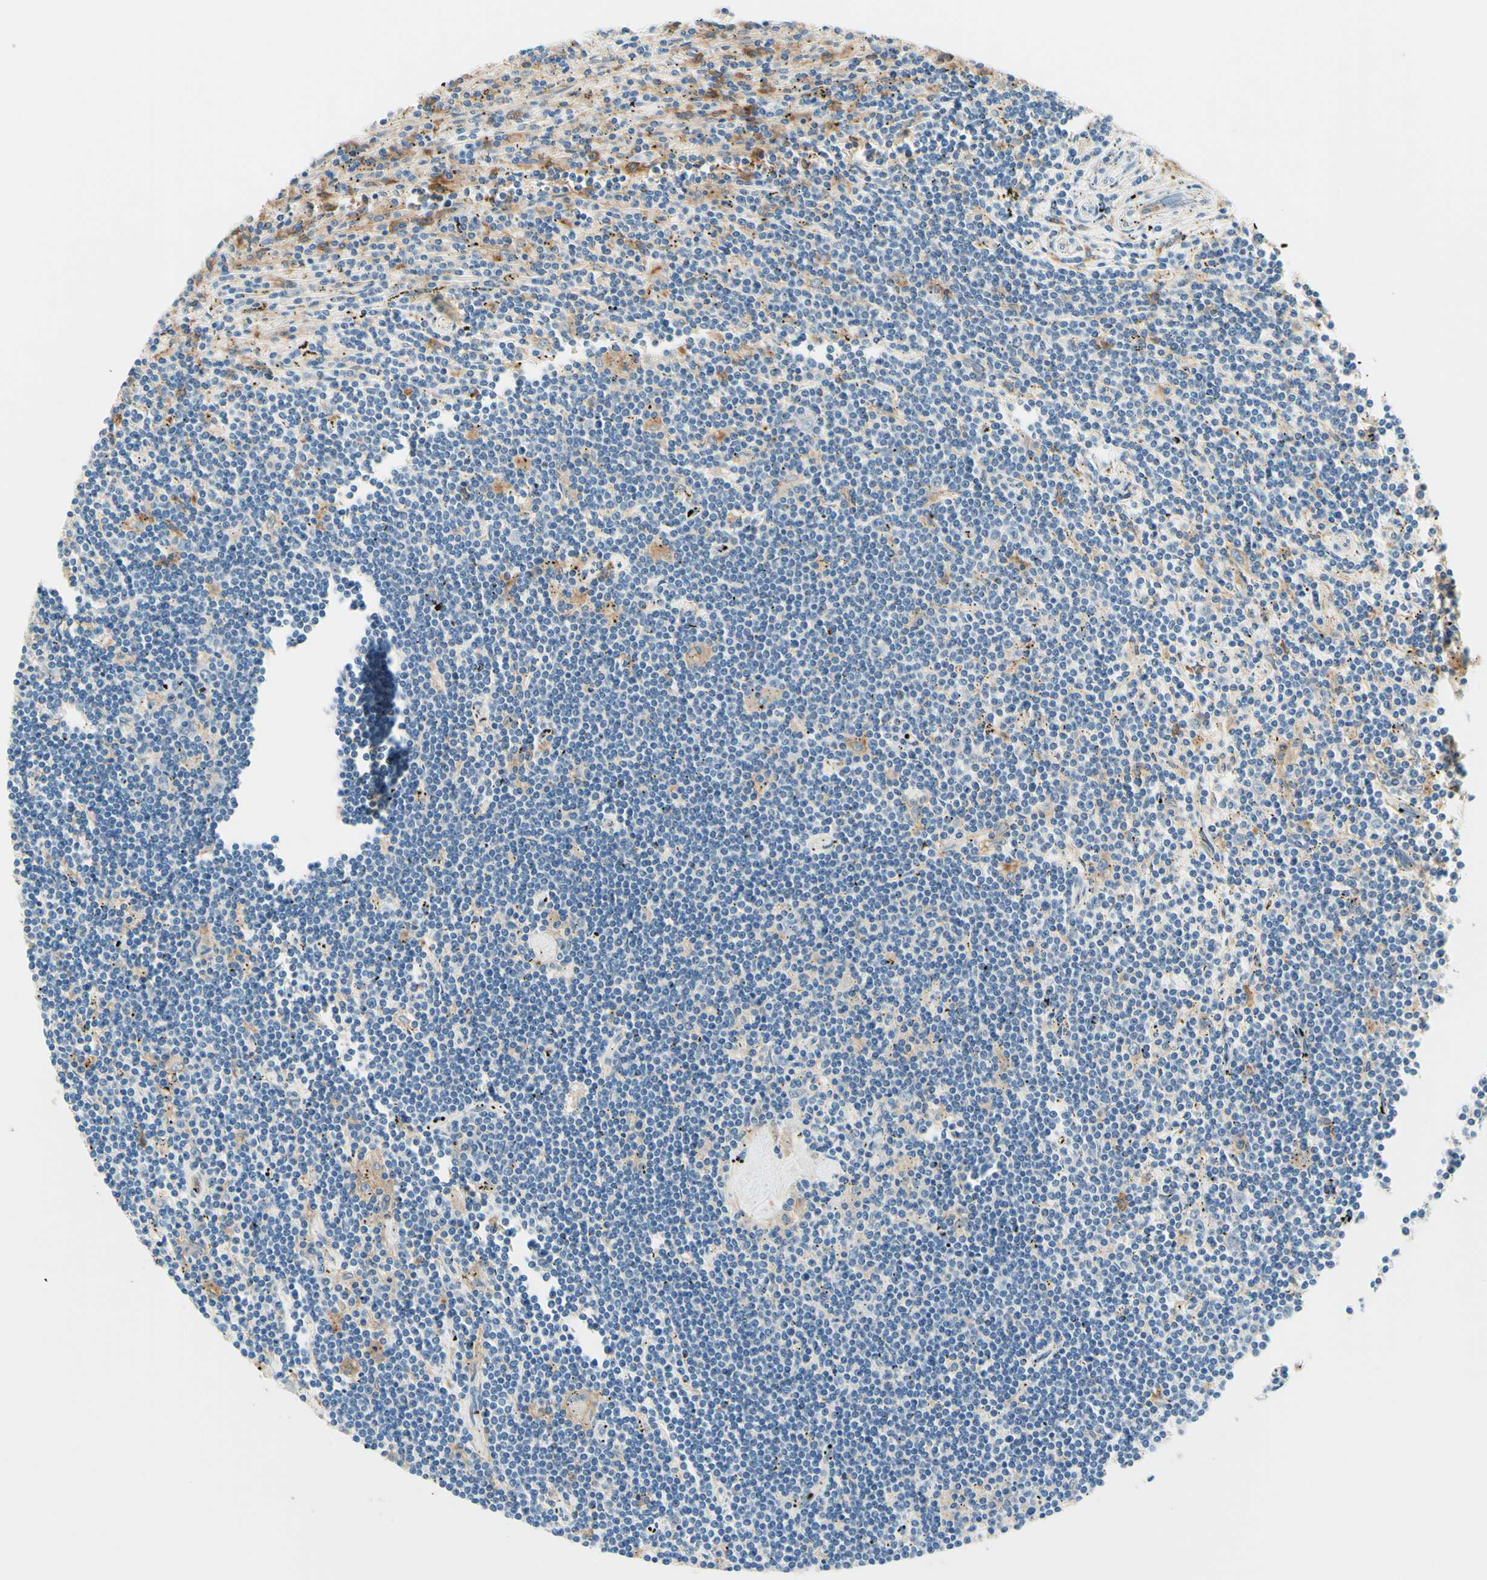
{"staining": {"intensity": "weak", "quantity": "<25%", "location": "cytoplasmic/membranous"}, "tissue": "lymphoma", "cell_type": "Tumor cells", "image_type": "cancer", "snomed": [{"axis": "morphology", "description": "Malignant lymphoma, non-Hodgkin's type, Low grade"}, {"axis": "topography", "description": "Spleen"}], "caption": "High magnification brightfield microscopy of lymphoma stained with DAB (brown) and counterstained with hematoxylin (blue): tumor cells show no significant staining. (Brightfield microscopy of DAB immunohistochemistry at high magnification).", "gene": "SIGLEC9", "patient": {"sex": "male", "age": 76}}